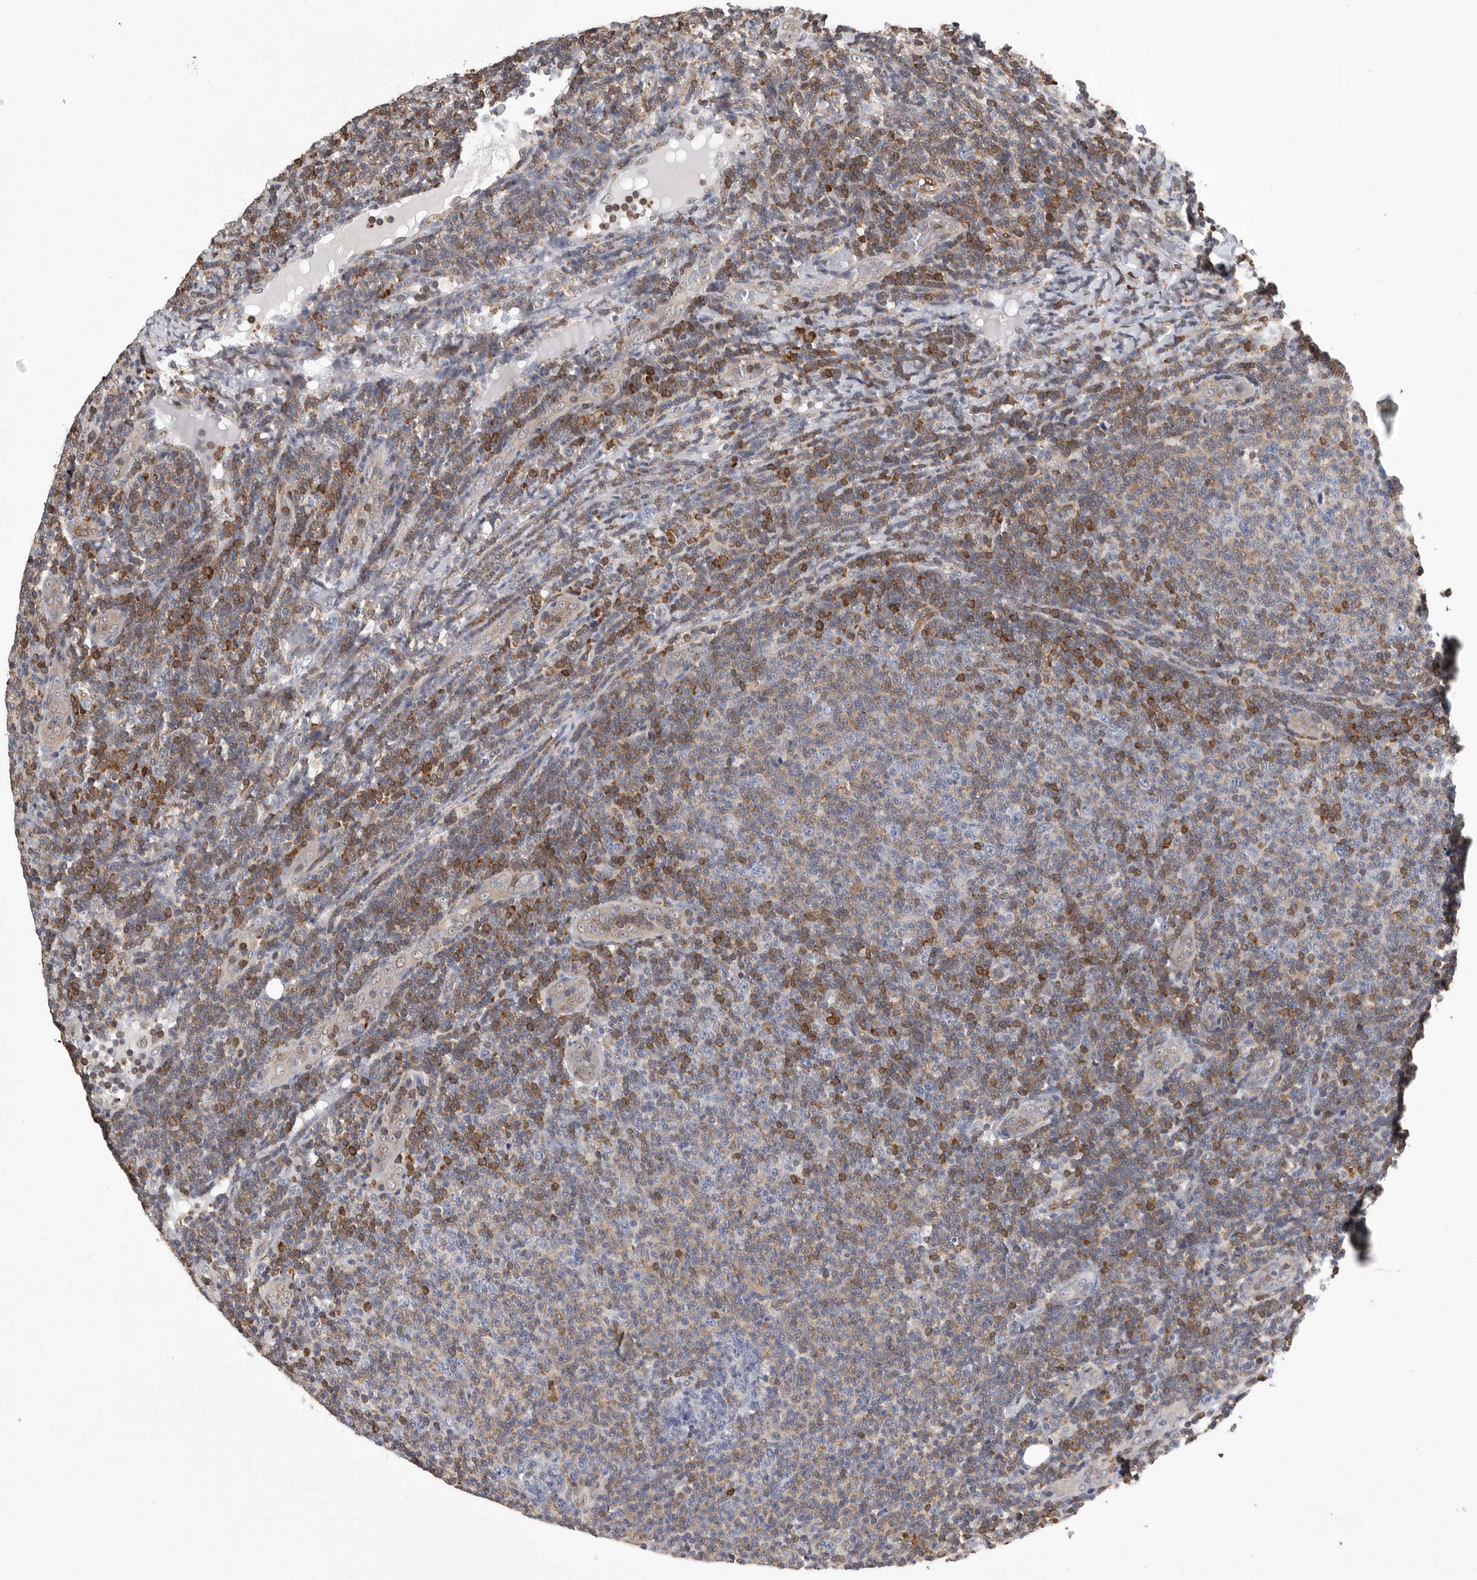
{"staining": {"intensity": "moderate", "quantity": "<25%", "location": "cytoplasmic/membranous"}, "tissue": "lymphoma", "cell_type": "Tumor cells", "image_type": "cancer", "snomed": [{"axis": "morphology", "description": "Malignant lymphoma, non-Hodgkin's type, Low grade"}, {"axis": "topography", "description": "Lymph node"}], "caption": "This is an image of immunohistochemistry (IHC) staining of malignant lymphoma, non-Hodgkin's type (low-grade), which shows moderate staining in the cytoplasmic/membranous of tumor cells.", "gene": "PDCD4", "patient": {"sex": "male", "age": 66}}